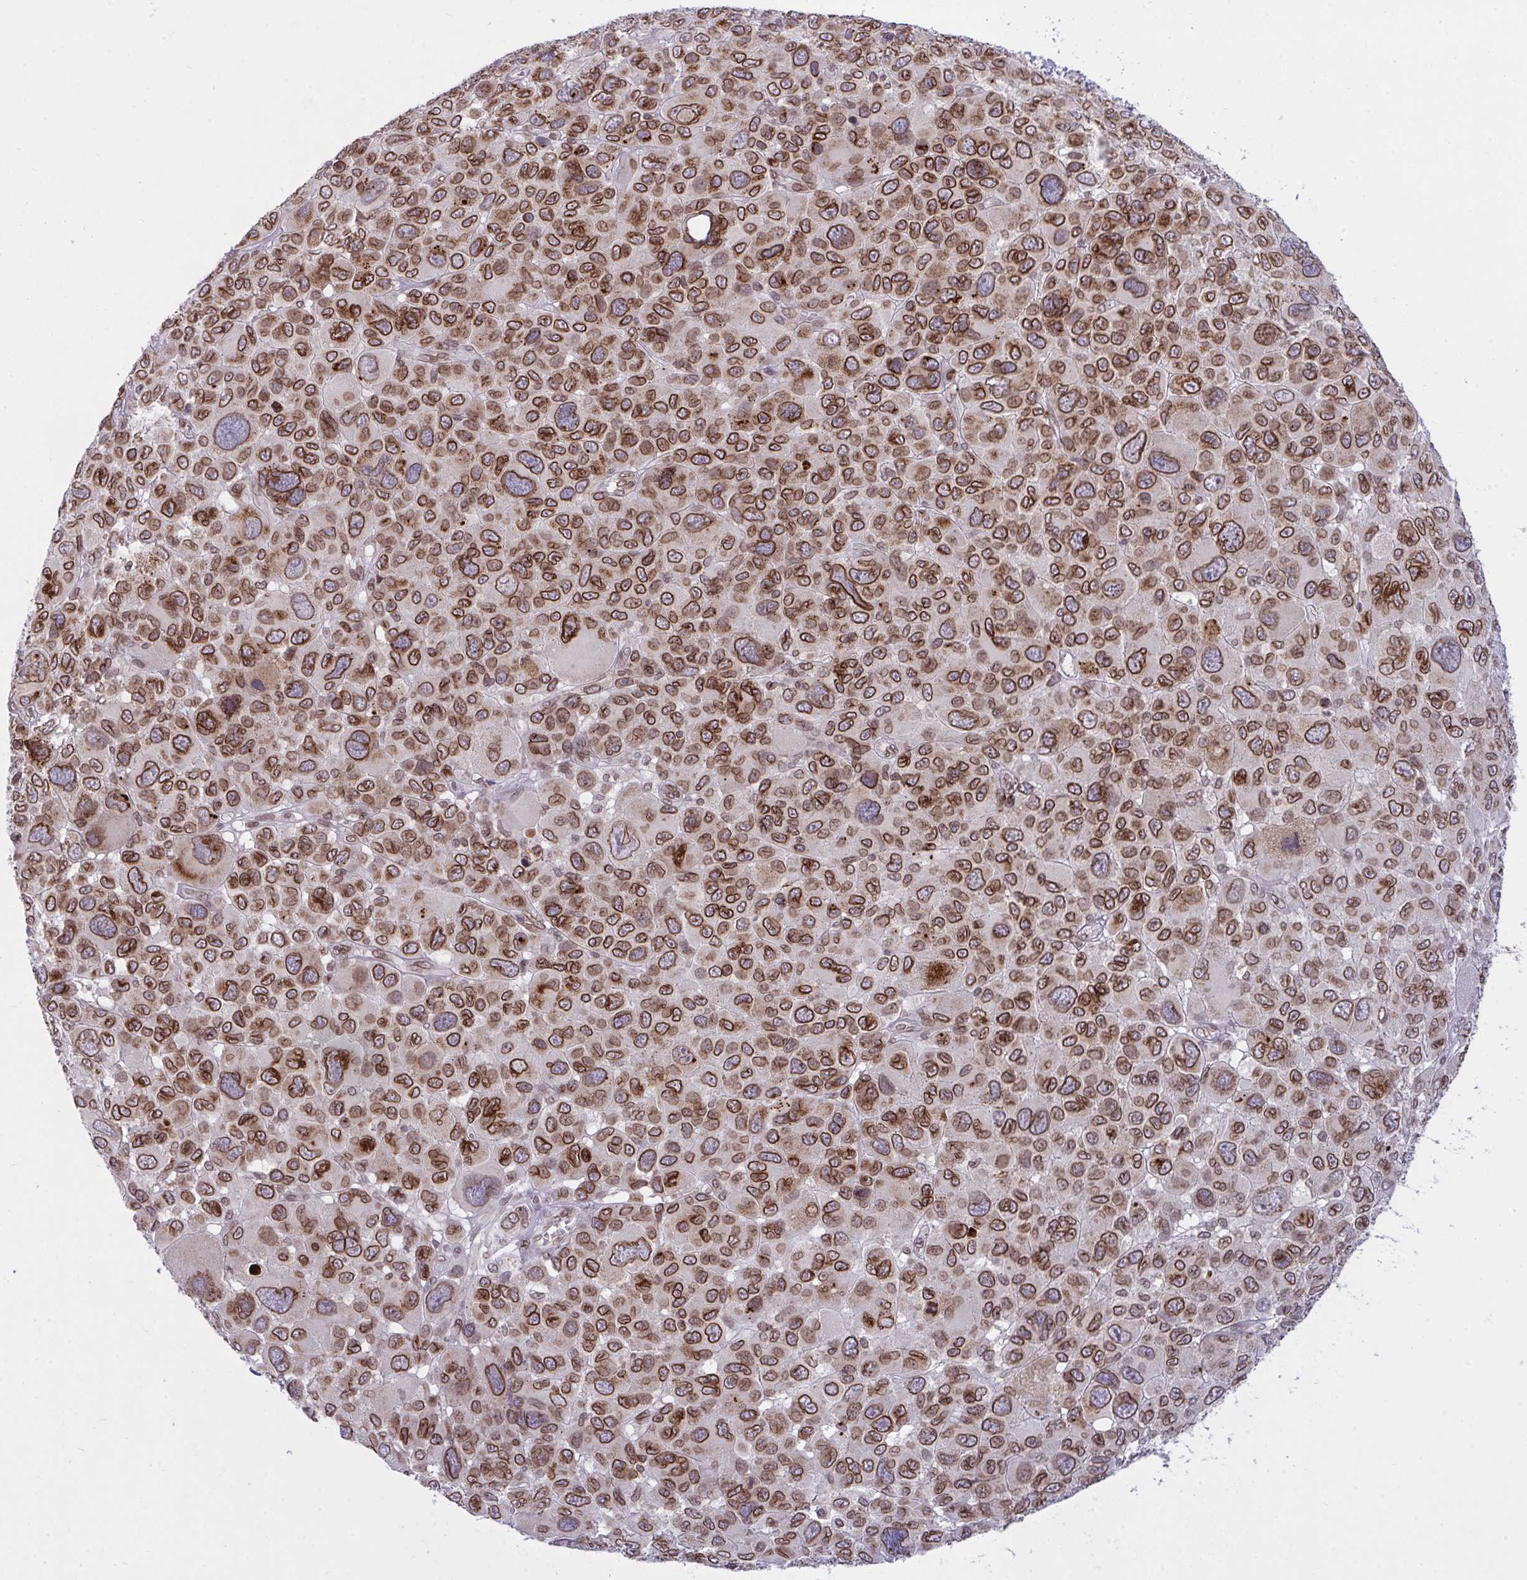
{"staining": {"intensity": "strong", "quantity": ">75%", "location": "cytoplasmic/membranous,nuclear"}, "tissue": "melanoma", "cell_type": "Tumor cells", "image_type": "cancer", "snomed": [{"axis": "morphology", "description": "Malignant melanoma, NOS"}, {"axis": "topography", "description": "Skin"}], "caption": "This histopathology image reveals IHC staining of melanoma, with high strong cytoplasmic/membranous and nuclear positivity in approximately >75% of tumor cells.", "gene": "RANBP2", "patient": {"sex": "female", "age": 66}}